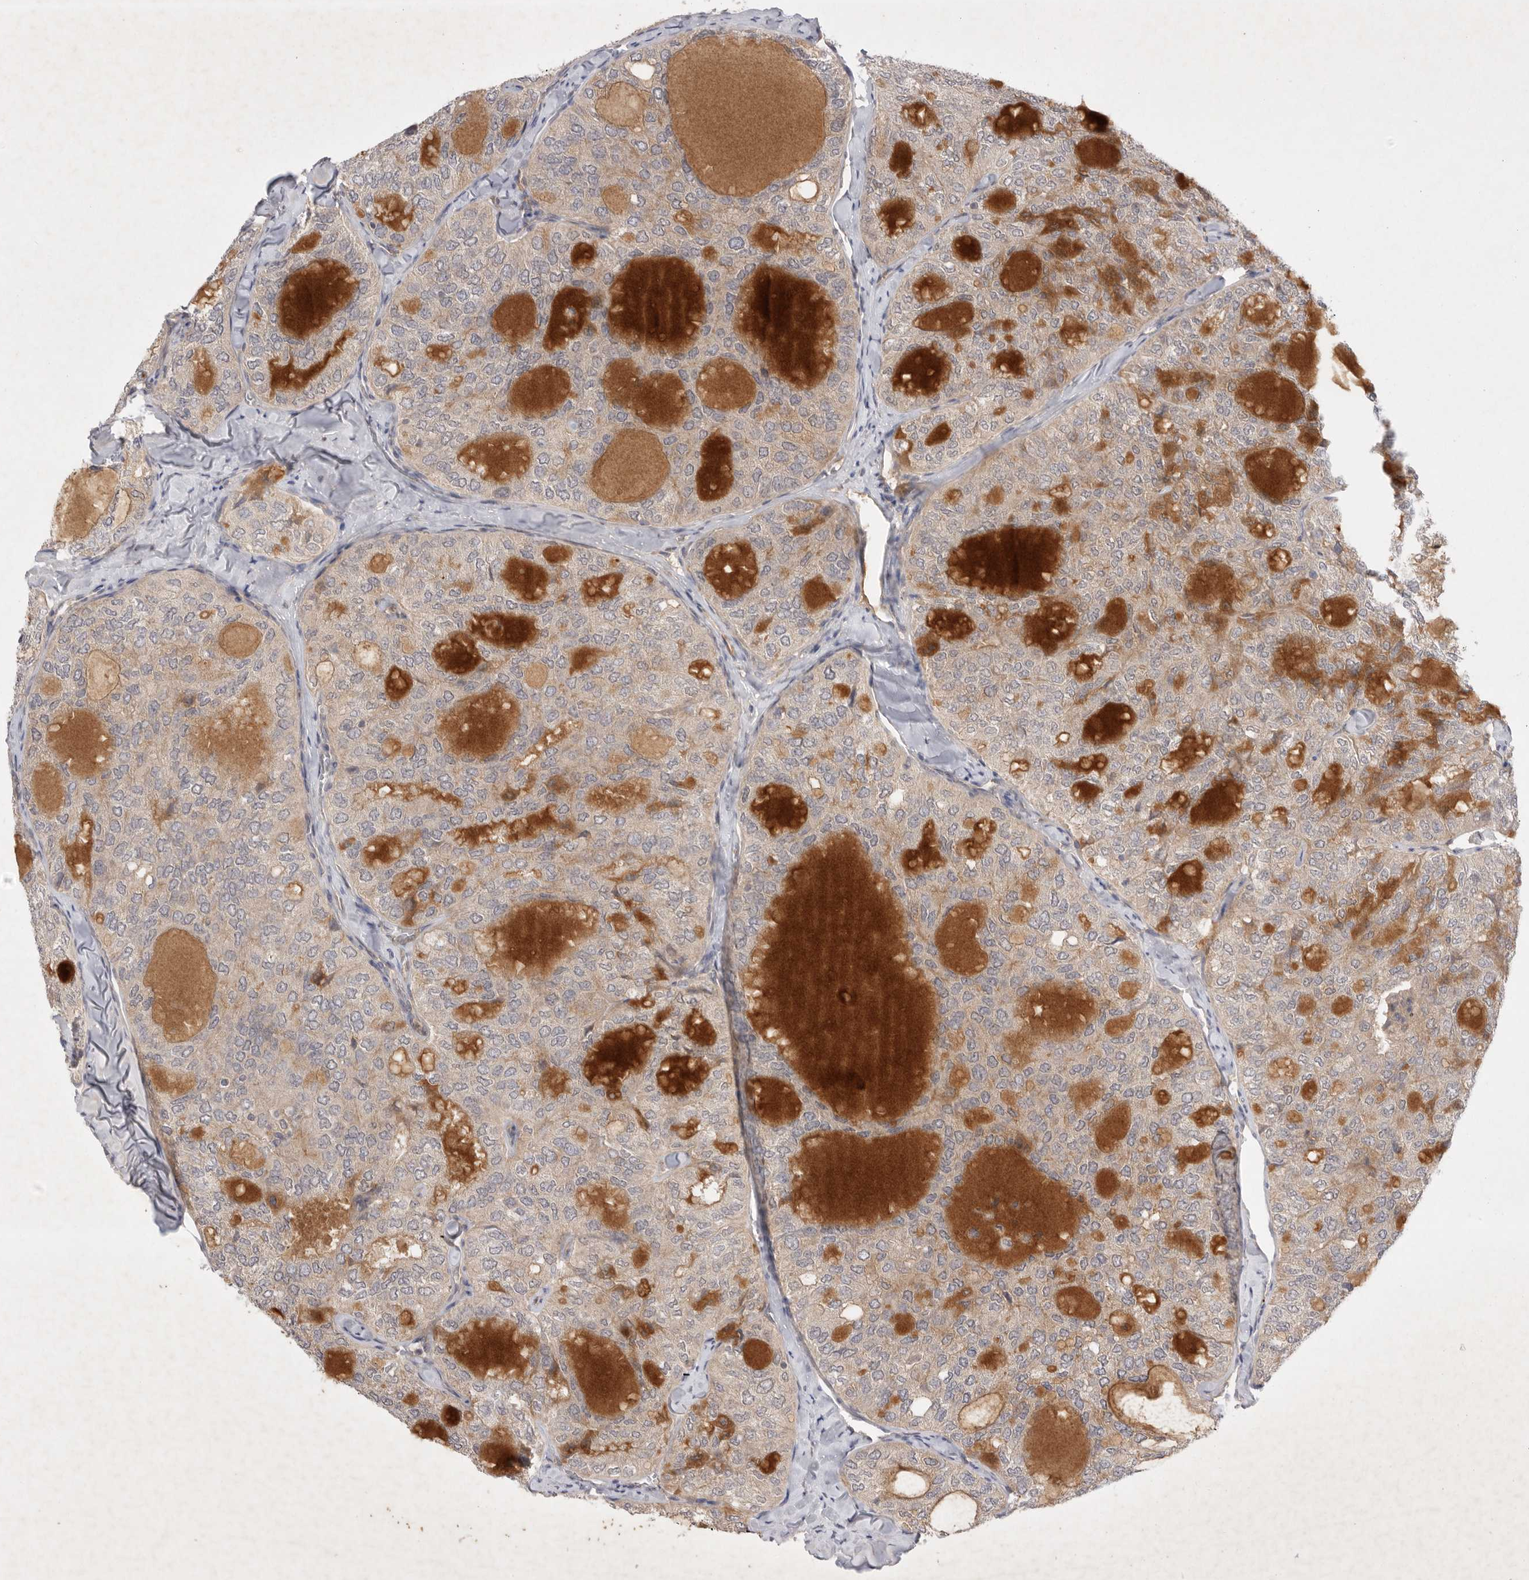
{"staining": {"intensity": "weak", "quantity": ">75%", "location": "cytoplasmic/membranous"}, "tissue": "thyroid cancer", "cell_type": "Tumor cells", "image_type": "cancer", "snomed": [{"axis": "morphology", "description": "Follicular adenoma carcinoma, NOS"}, {"axis": "topography", "description": "Thyroid gland"}], "caption": "There is low levels of weak cytoplasmic/membranous staining in tumor cells of thyroid follicular adenoma carcinoma, as demonstrated by immunohistochemical staining (brown color).", "gene": "PTPDC1", "patient": {"sex": "male", "age": 75}}